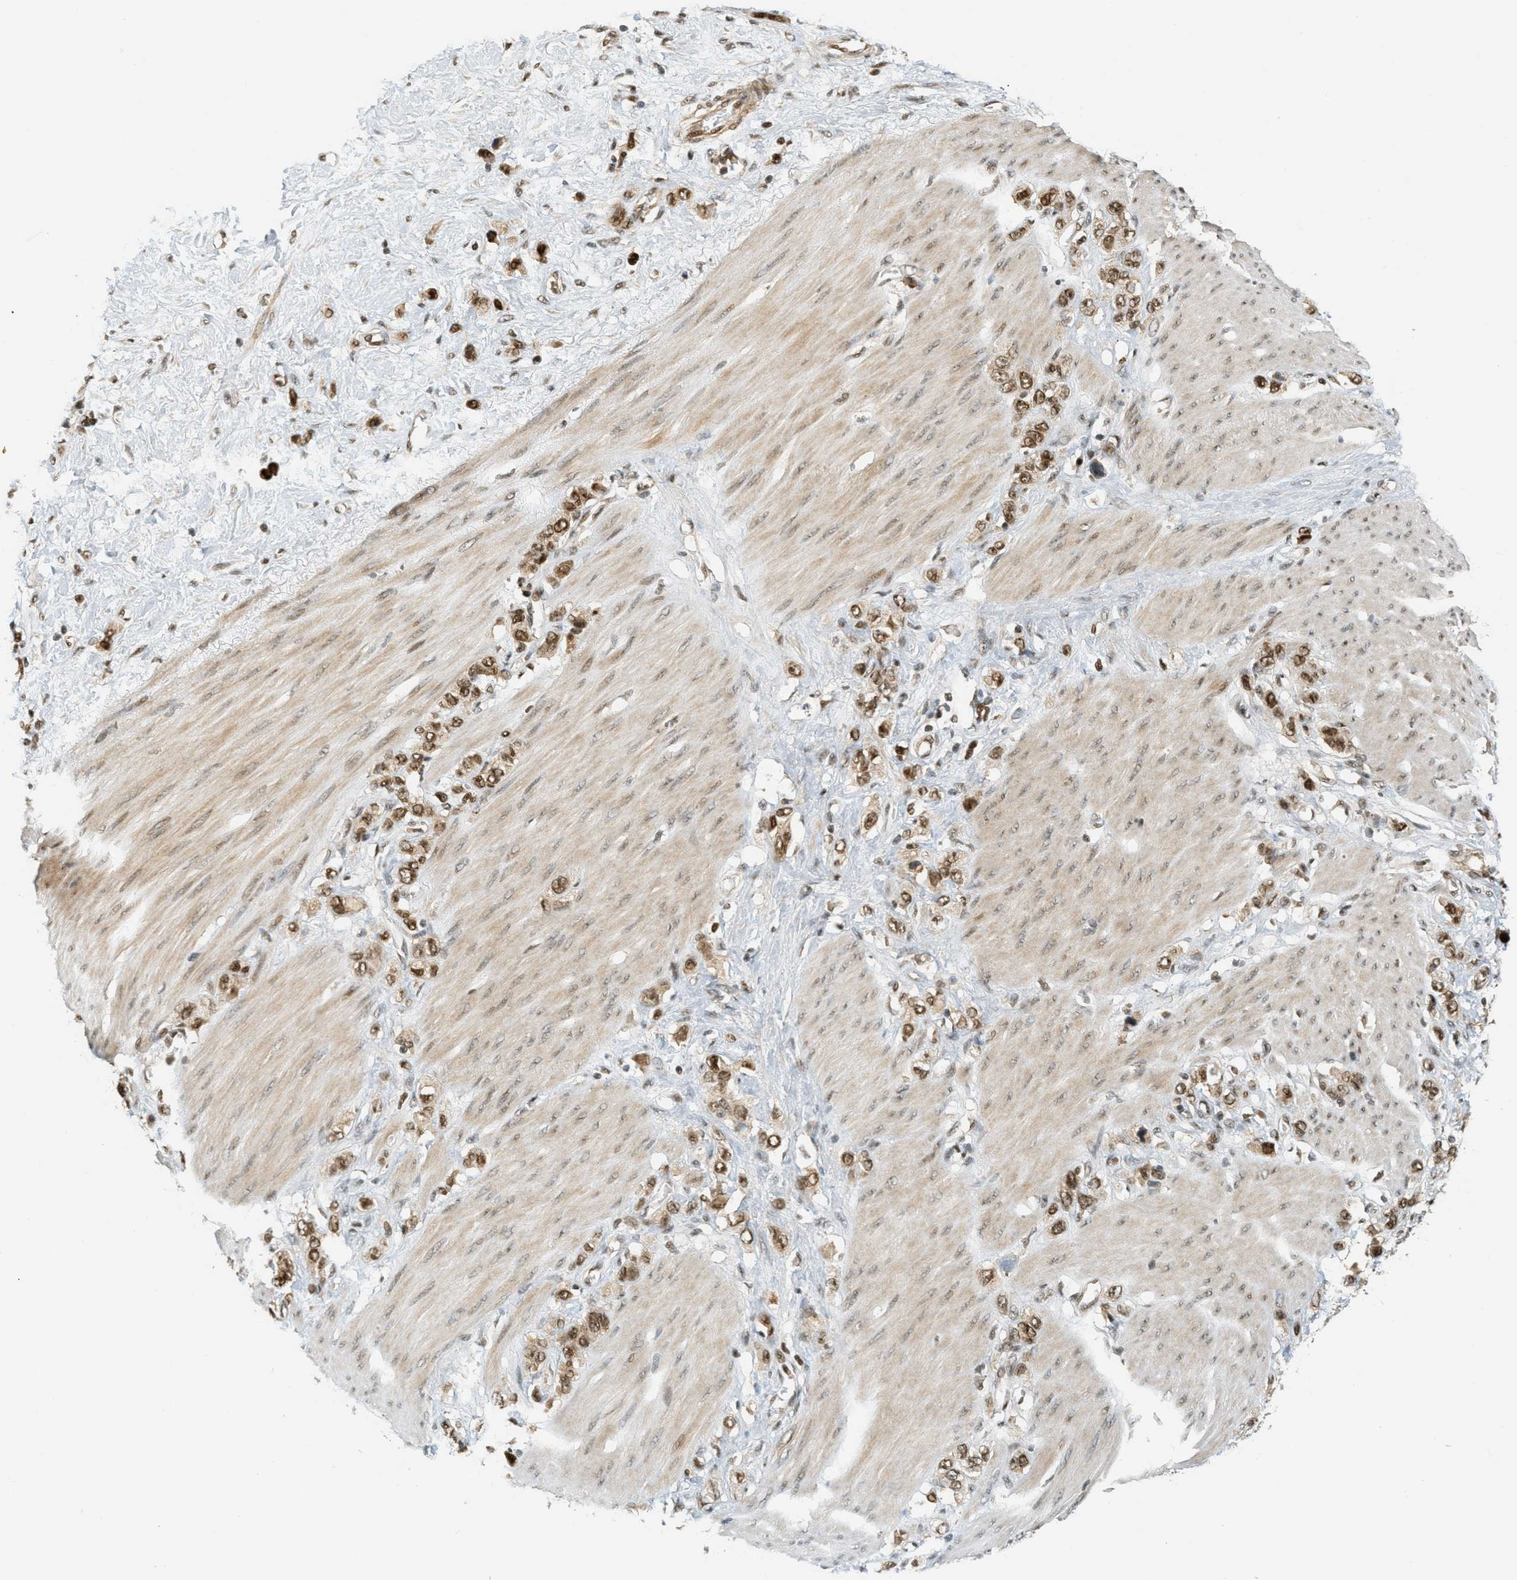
{"staining": {"intensity": "strong", "quantity": ">75%", "location": "nuclear"}, "tissue": "stomach cancer", "cell_type": "Tumor cells", "image_type": "cancer", "snomed": [{"axis": "morphology", "description": "Adenocarcinoma, NOS"}, {"axis": "morphology", "description": "Adenocarcinoma, High grade"}, {"axis": "topography", "description": "Stomach, upper"}, {"axis": "topography", "description": "Stomach, lower"}], "caption": "Brown immunohistochemical staining in stomach high-grade adenocarcinoma exhibits strong nuclear positivity in approximately >75% of tumor cells. (IHC, brightfield microscopy, high magnification).", "gene": "FOXM1", "patient": {"sex": "female", "age": 65}}